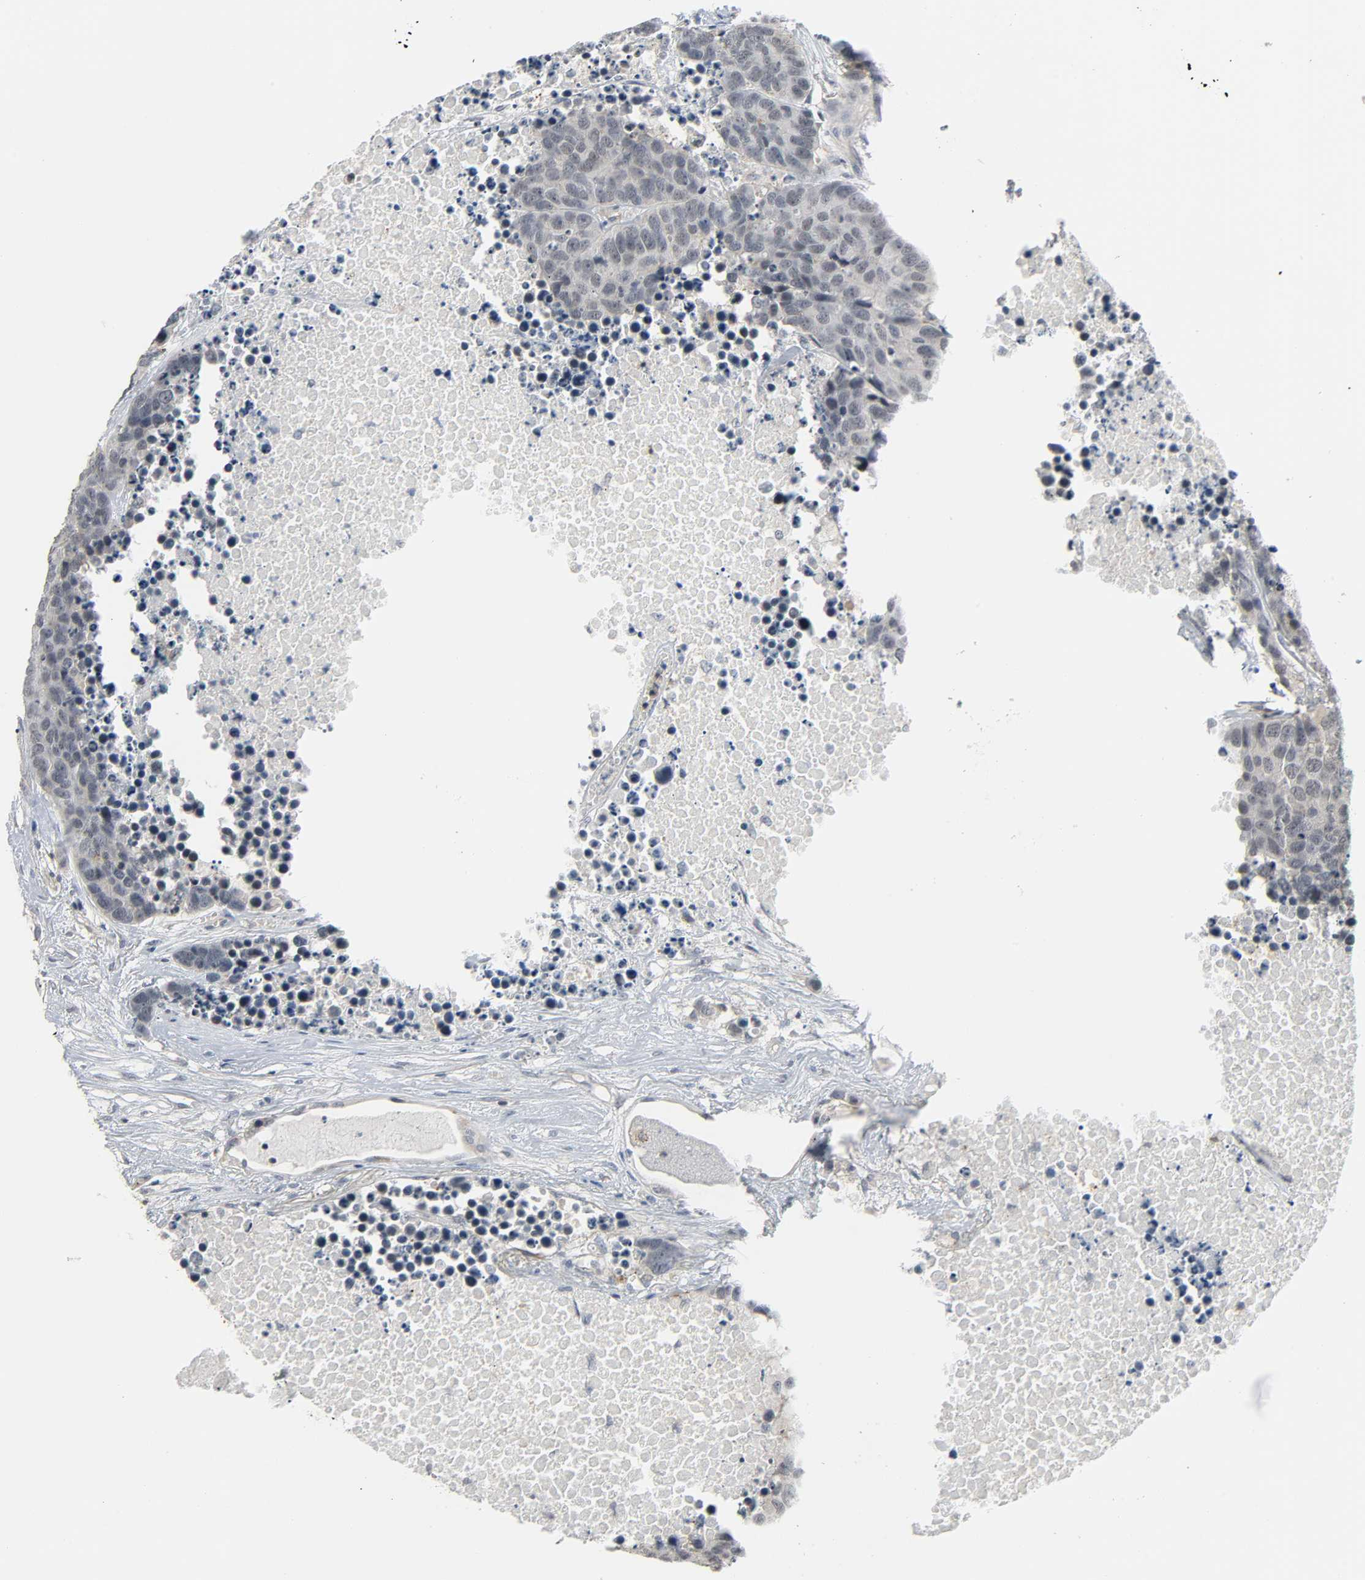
{"staining": {"intensity": "weak", "quantity": "<25%", "location": "nuclear"}, "tissue": "carcinoid", "cell_type": "Tumor cells", "image_type": "cancer", "snomed": [{"axis": "morphology", "description": "Carcinoid, malignant, NOS"}, {"axis": "topography", "description": "Lung"}], "caption": "Tumor cells show no significant expression in carcinoid (malignant).", "gene": "CD4", "patient": {"sex": "male", "age": 60}}